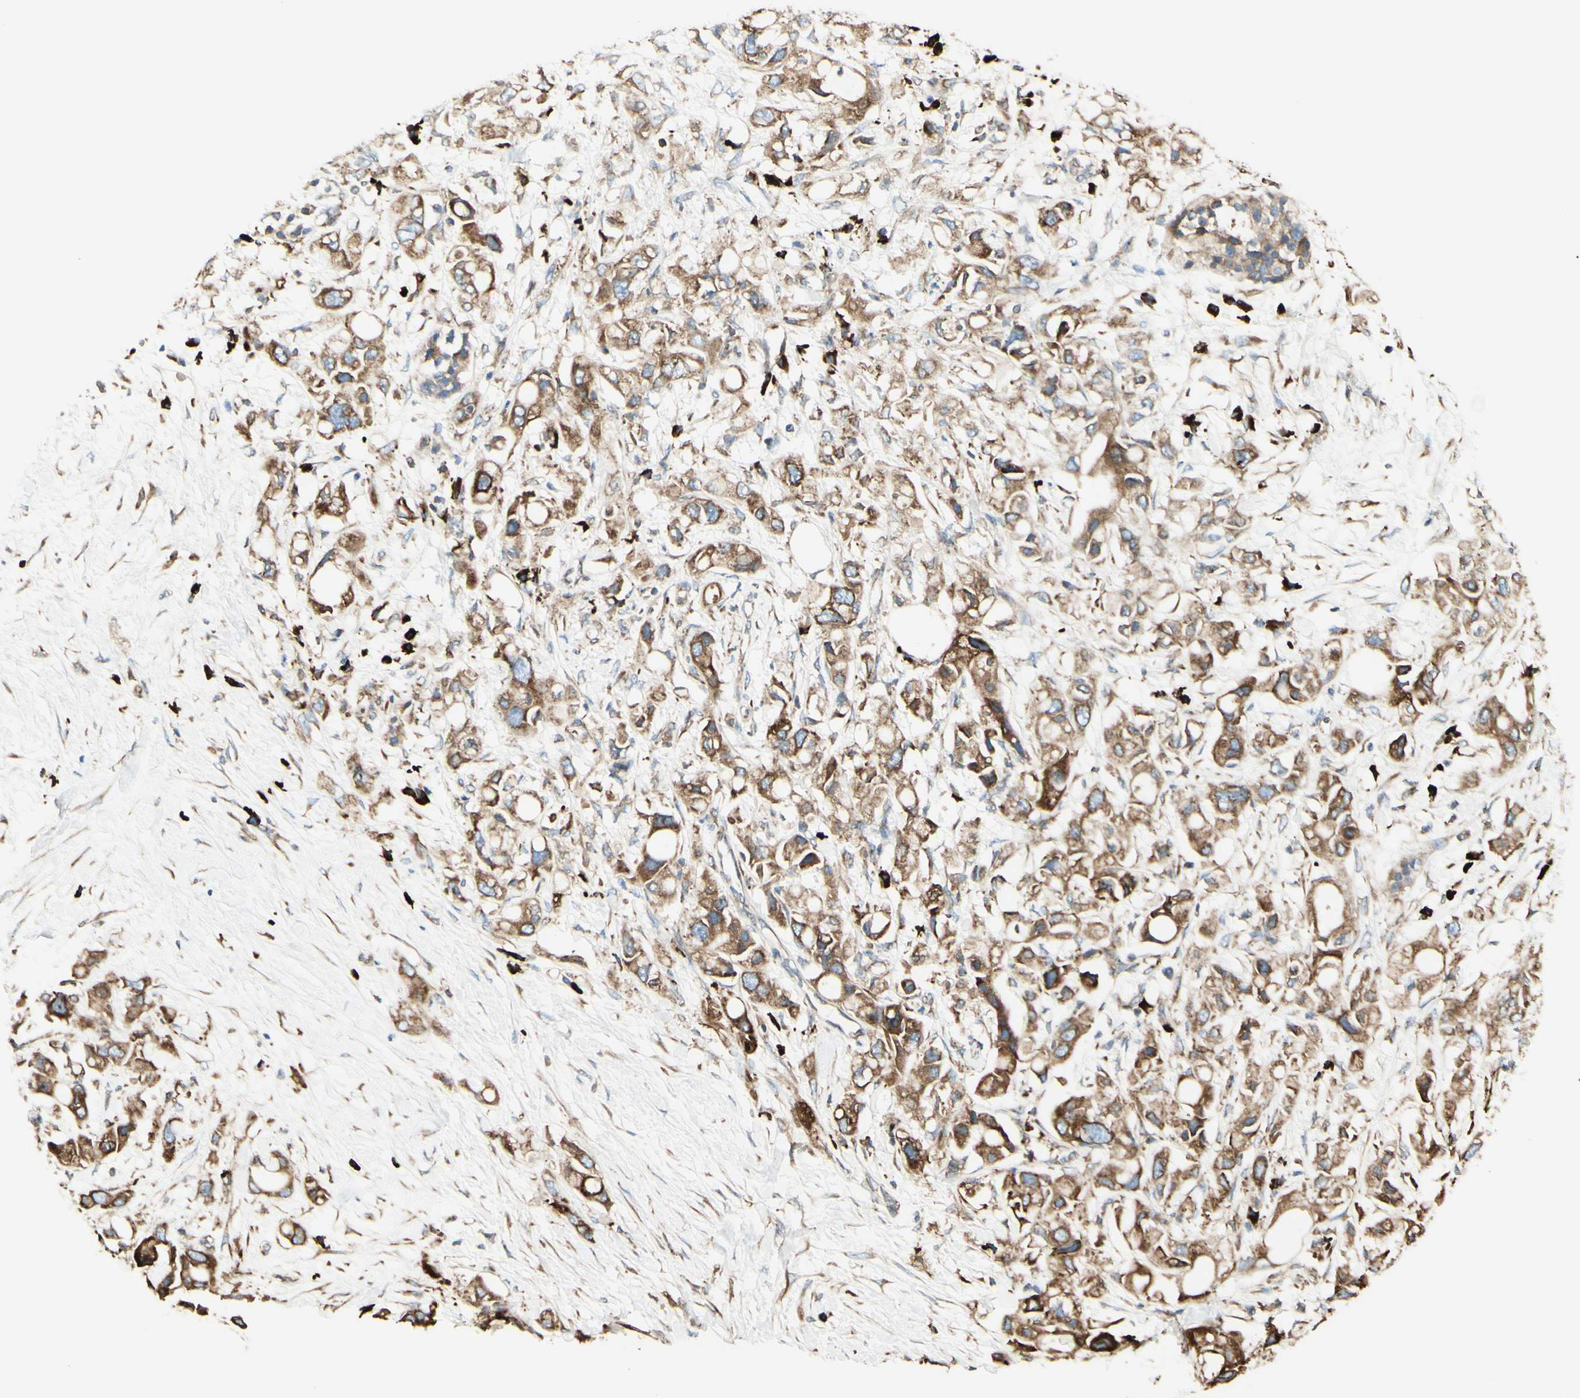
{"staining": {"intensity": "moderate", "quantity": ">75%", "location": "cytoplasmic/membranous"}, "tissue": "pancreatic cancer", "cell_type": "Tumor cells", "image_type": "cancer", "snomed": [{"axis": "morphology", "description": "Adenocarcinoma, NOS"}, {"axis": "topography", "description": "Pancreas"}], "caption": "A high-resolution image shows immunohistochemistry staining of adenocarcinoma (pancreatic), which displays moderate cytoplasmic/membranous expression in approximately >75% of tumor cells. (DAB (3,3'-diaminobenzidine) = brown stain, brightfield microscopy at high magnification).", "gene": "DNAJB11", "patient": {"sex": "female", "age": 56}}